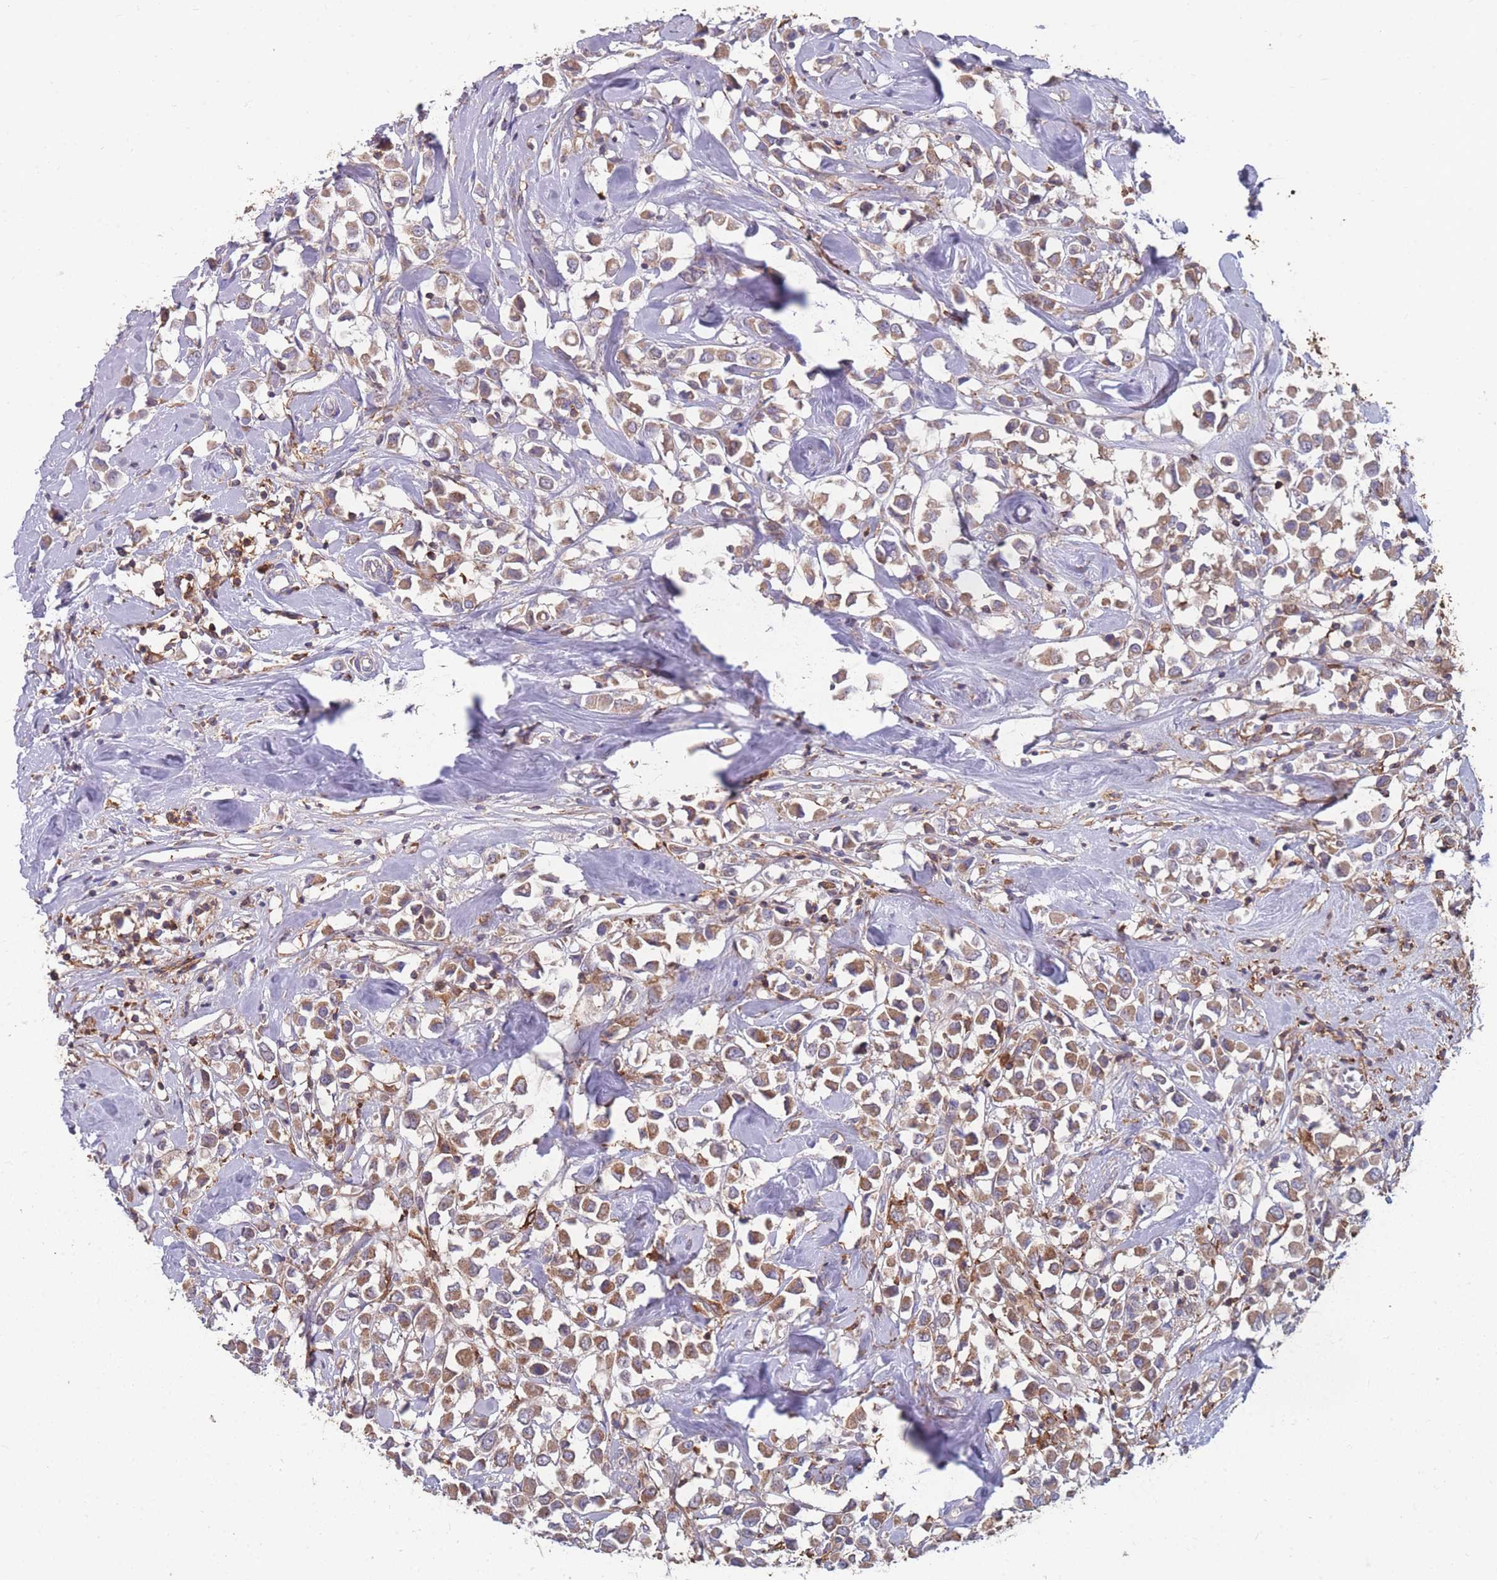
{"staining": {"intensity": "moderate", "quantity": ">75%", "location": "cytoplasmic/membranous"}, "tissue": "breast cancer", "cell_type": "Tumor cells", "image_type": "cancer", "snomed": [{"axis": "morphology", "description": "Duct carcinoma"}, {"axis": "topography", "description": "Breast"}], "caption": "Breast cancer (infiltrating ductal carcinoma) stained with IHC shows moderate cytoplasmic/membranous staining in approximately >75% of tumor cells.", "gene": "CD33", "patient": {"sex": "female", "age": 61}}